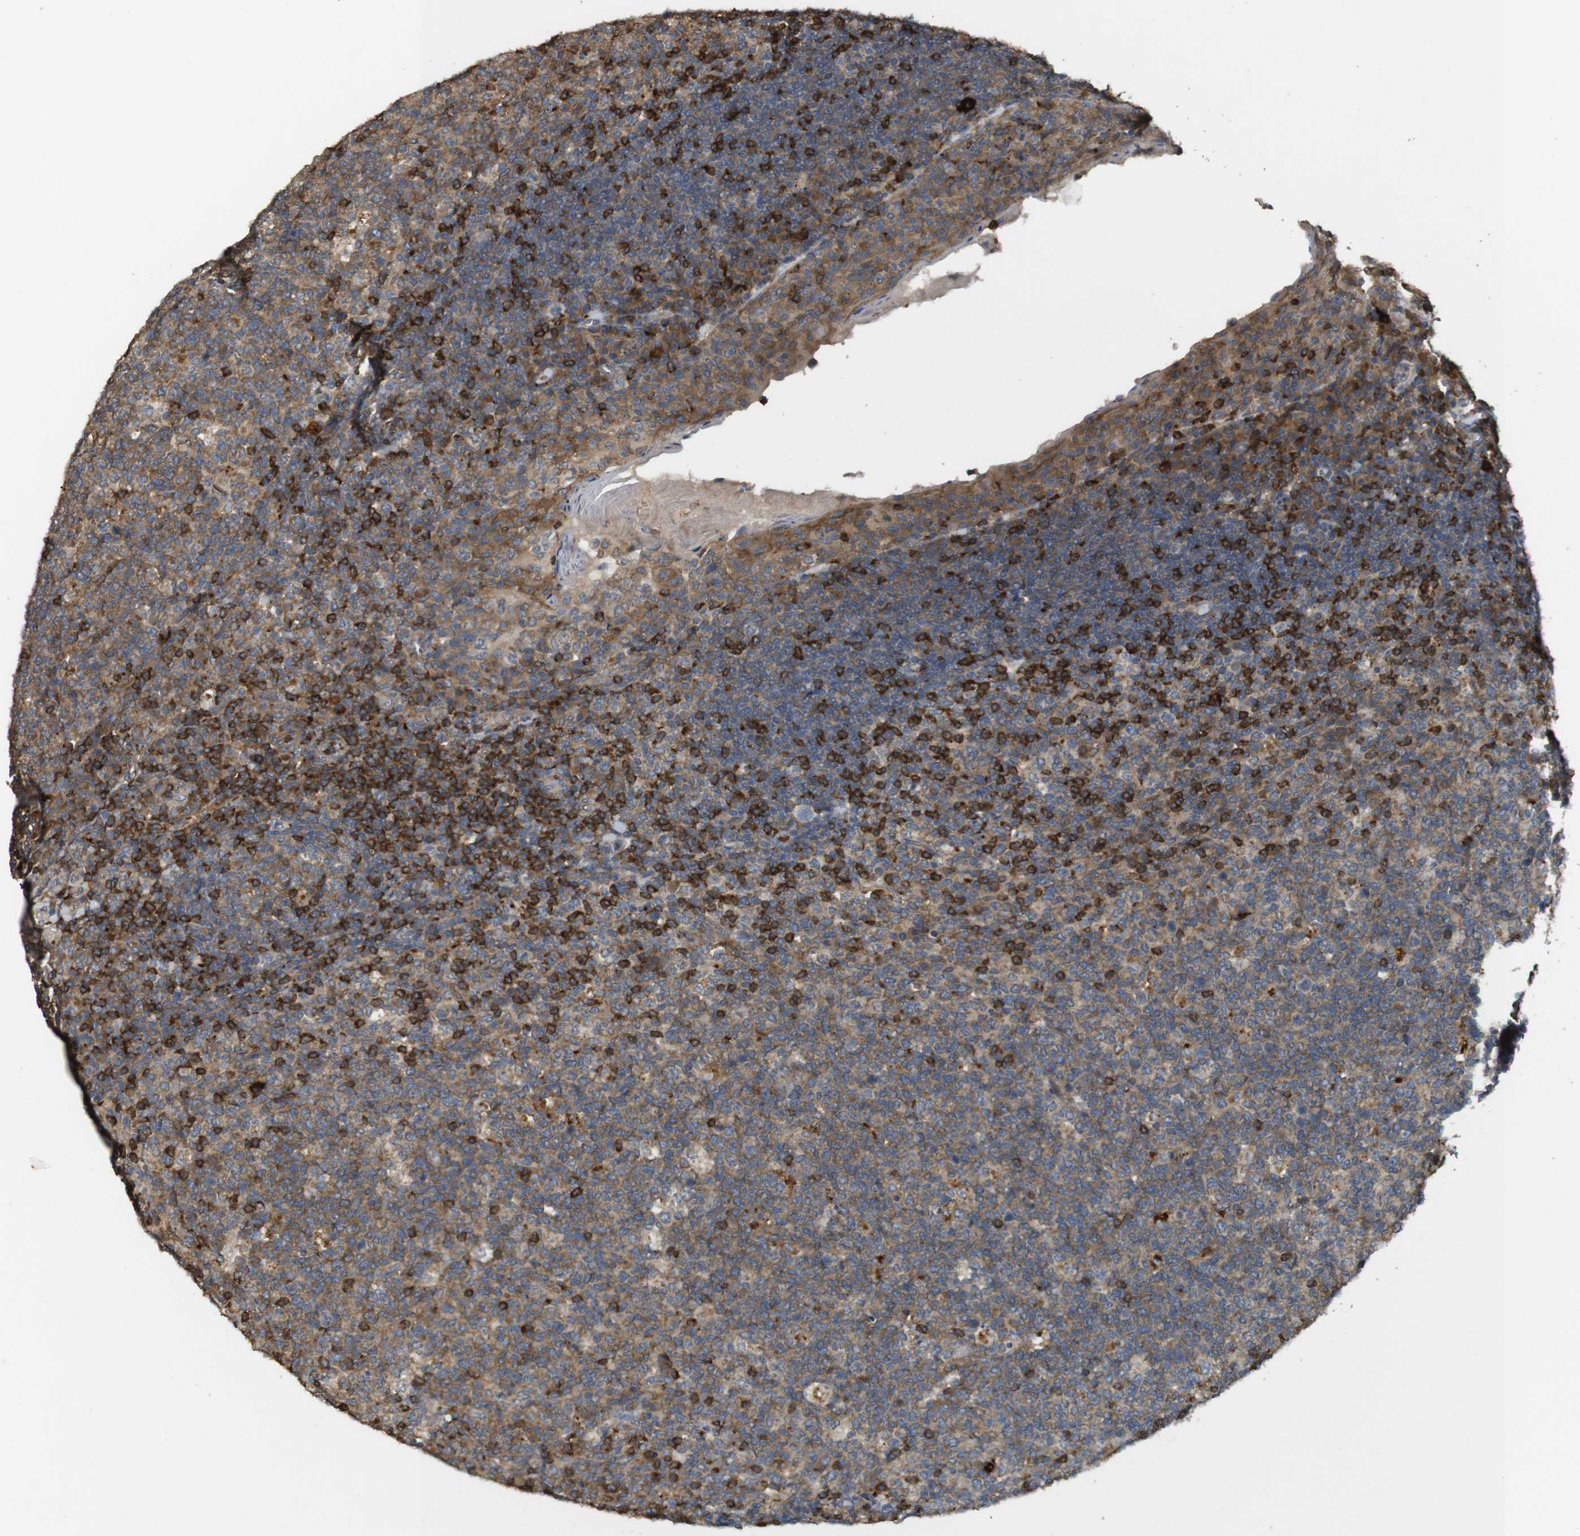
{"staining": {"intensity": "moderate", "quantity": ">75%", "location": "cytoplasmic/membranous"}, "tissue": "tonsil", "cell_type": "Germinal center cells", "image_type": "normal", "snomed": [{"axis": "morphology", "description": "Normal tissue, NOS"}, {"axis": "topography", "description": "Tonsil"}], "caption": "Tonsil stained for a protein (brown) shows moderate cytoplasmic/membranous positive staining in about >75% of germinal center cells.", "gene": "KSR1", "patient": {"sex": "male", "age": 17}}